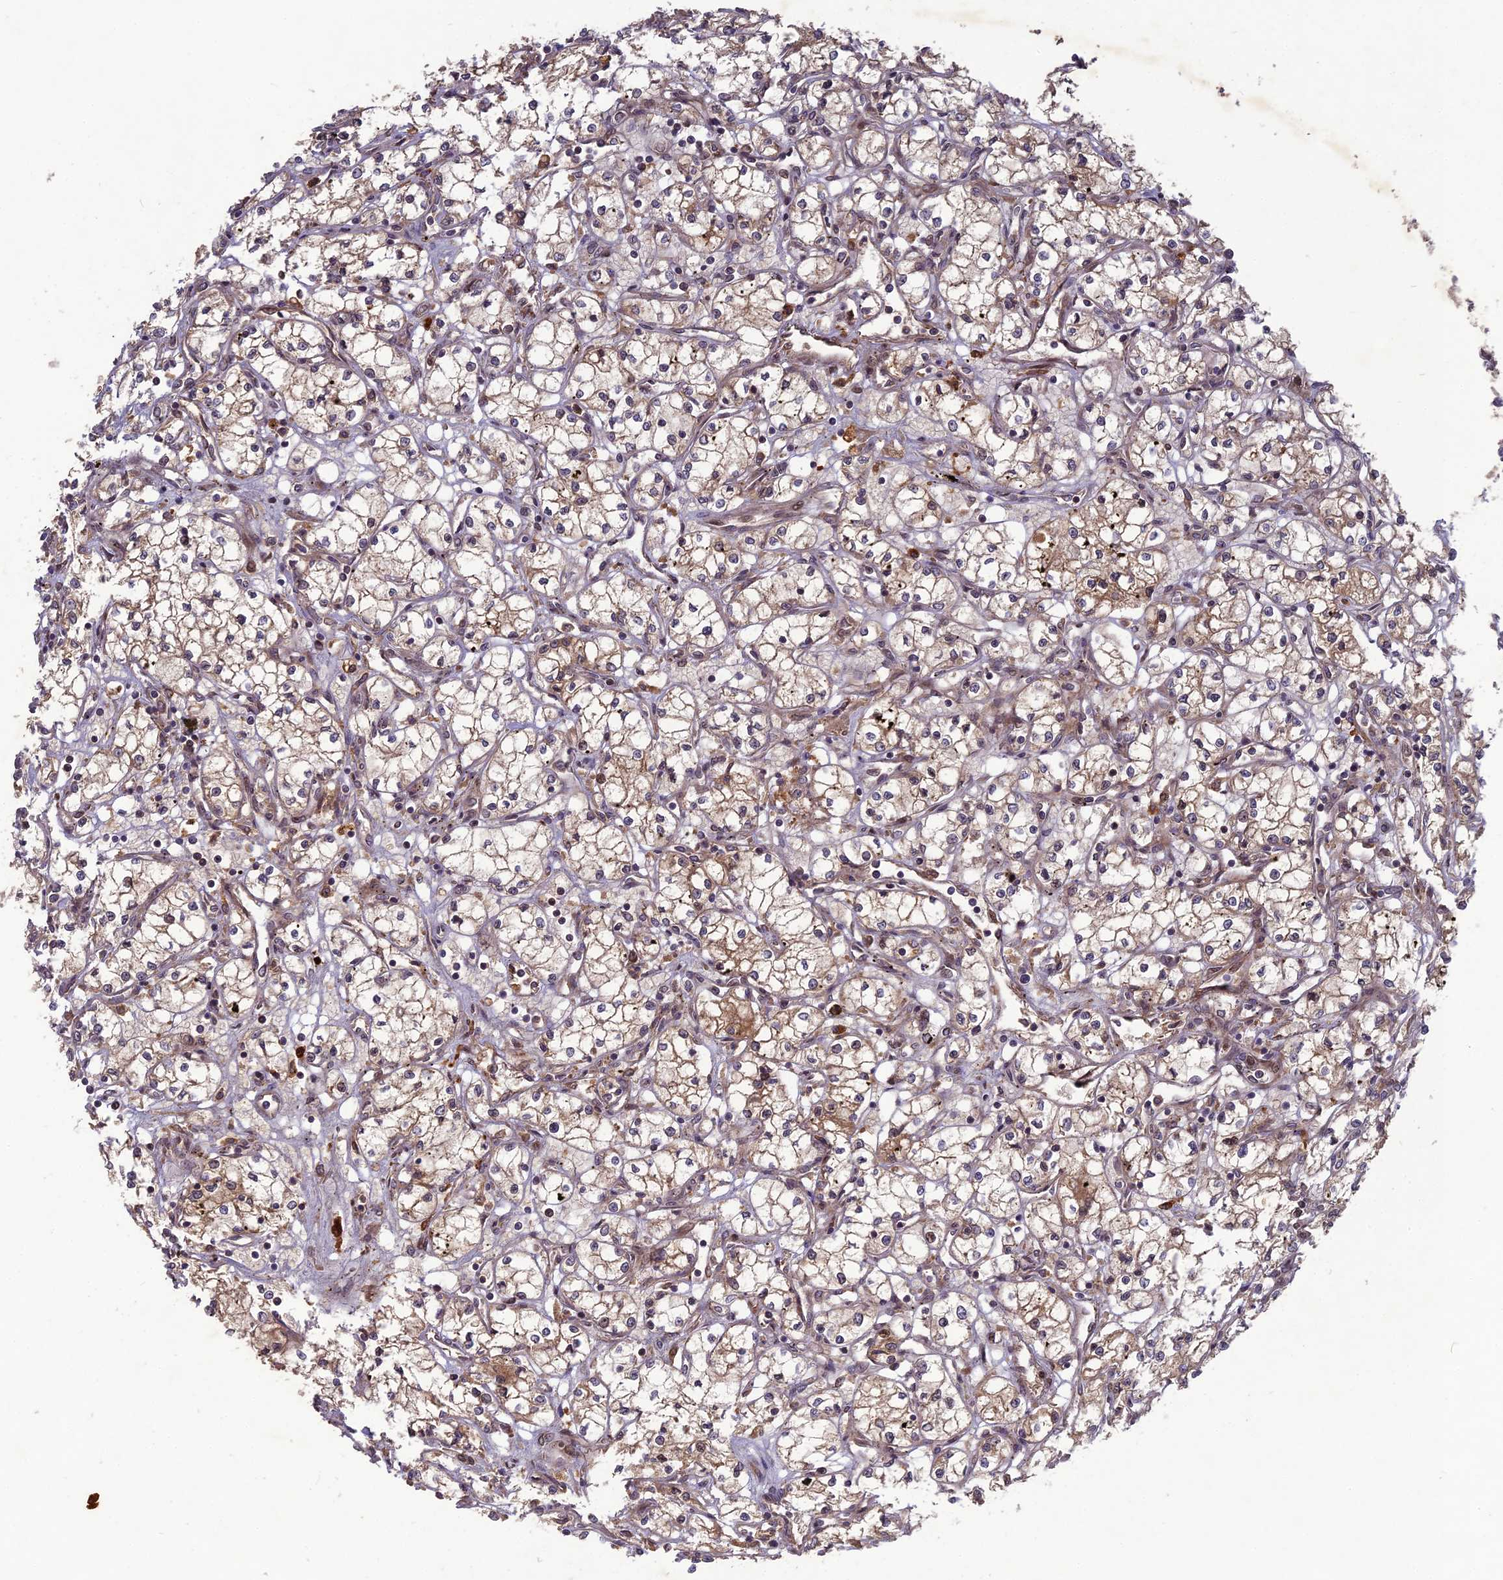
{"staining": {"intensity": "weak", "quantity": "25%-75%", "location": "cytoplasmic/membranous"}, "tissue": "renal cancer", "cell_type": "Tumor cells", "image_type": "cancer", "snomed": [{"axis": "morphology", "description": "Adenocarcinoma, NOS"}, {"axis": "topography", "description": "Kidney"}], "caption": "Tumor cells exhibit low levels of weak cytoplasmic/membranous expression in approximately 25%-75% of cells in human adenocarcinoma (renal).", "gene": "TMUB2", "patient": {"sex": "male", "age": 59}}